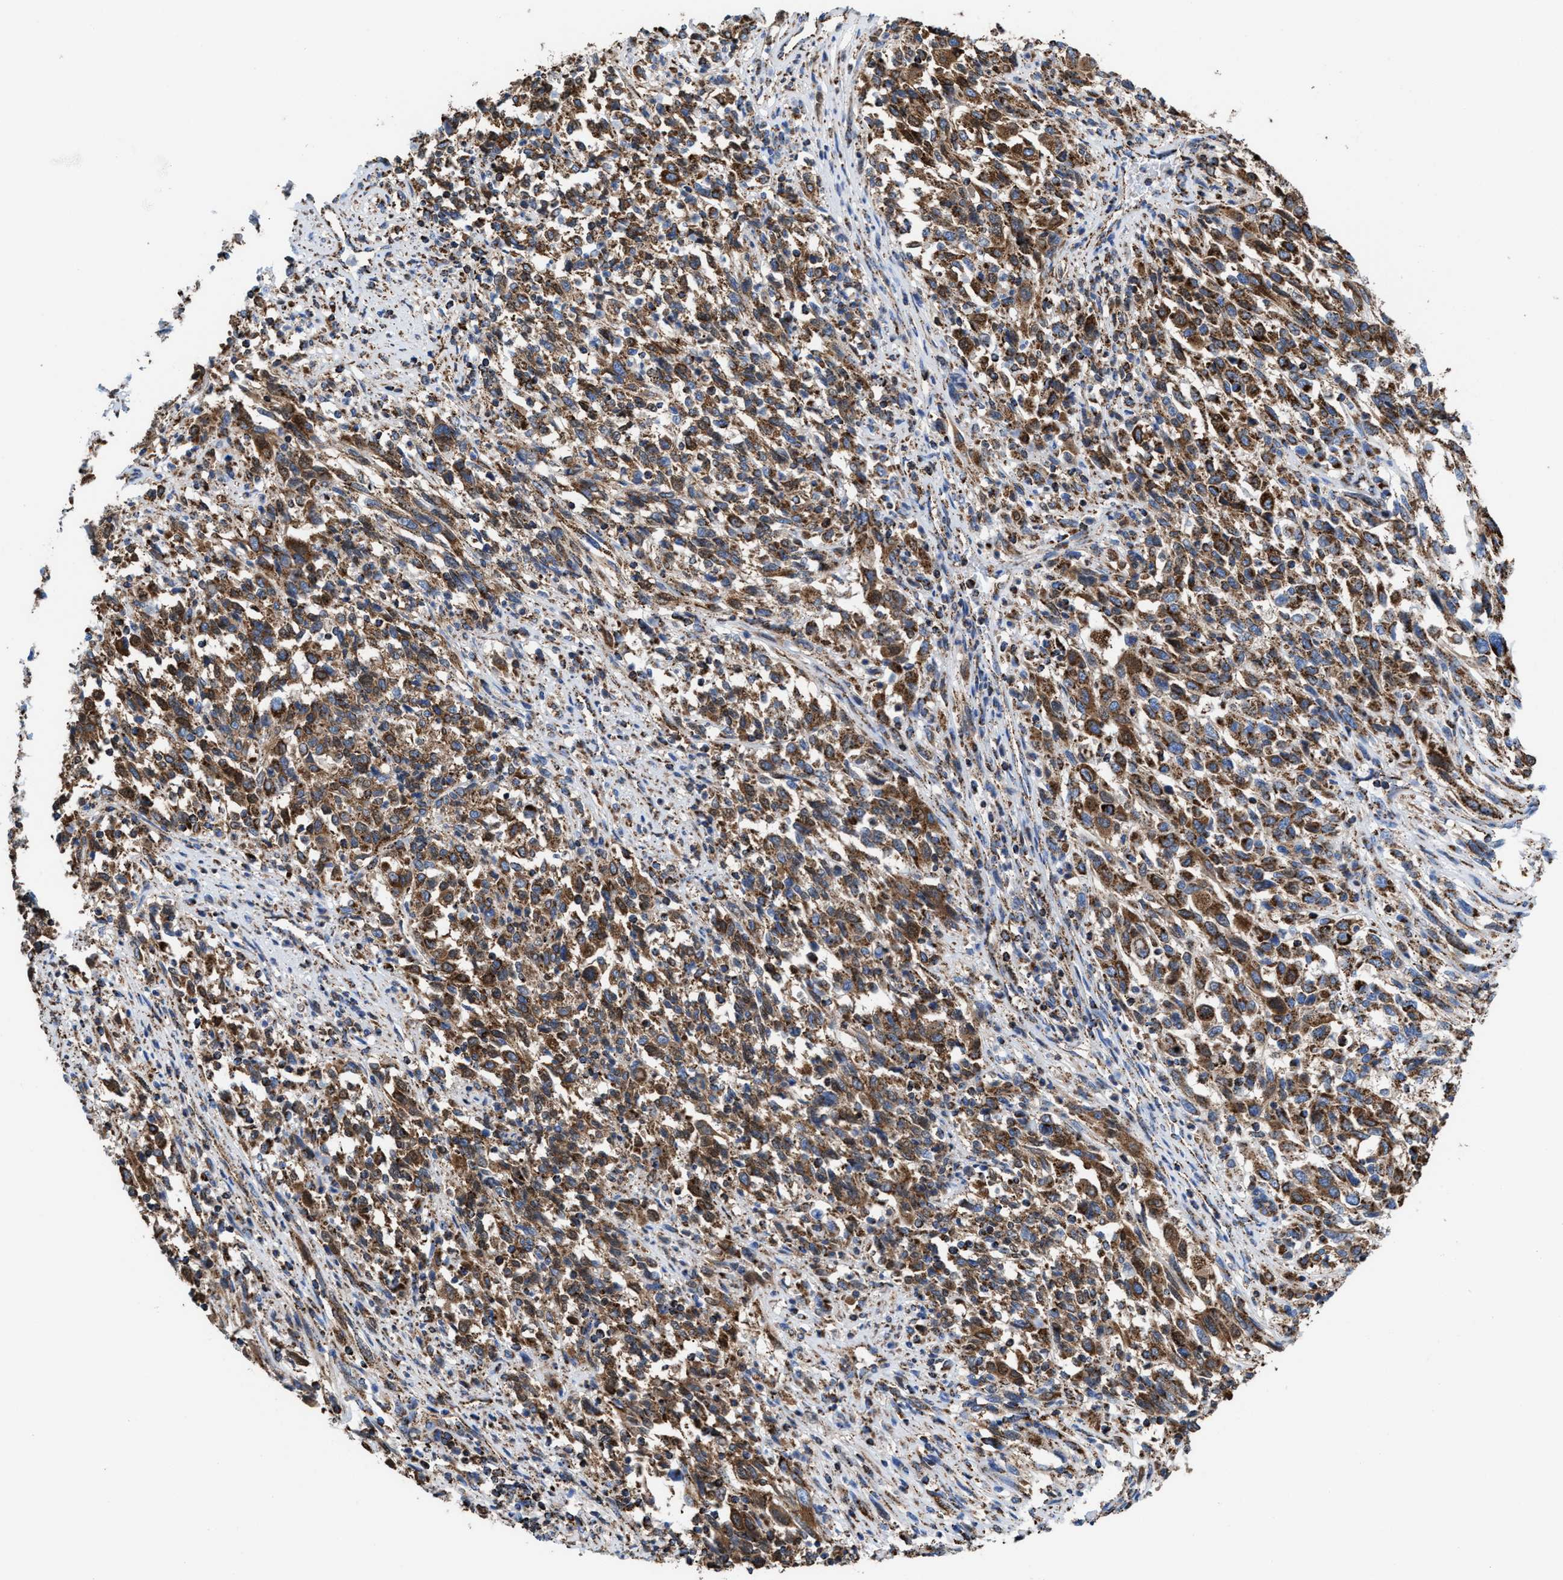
{"staining": {"intensity": "moderate", "quantity": ">75%", "location": "cytoplasmic/membranous"}, "tissue": "melanoma", "cell_type": "Tumor cells", "image_type": "cancer", "snomed": [{"axis": "morphology", "description": "Malignant melanoma, Metastatic site"}, {"axis": "topography", "description": "Lymph node"}], "caption": "Protein expression analysis of malignant melanoma (metastatic site) shows moderate cytoplasmic/membranous positivity in approximately >75% of tumor cells.", "gene": "ECHS1", "patient": {"sex": "male", "age": 61}}